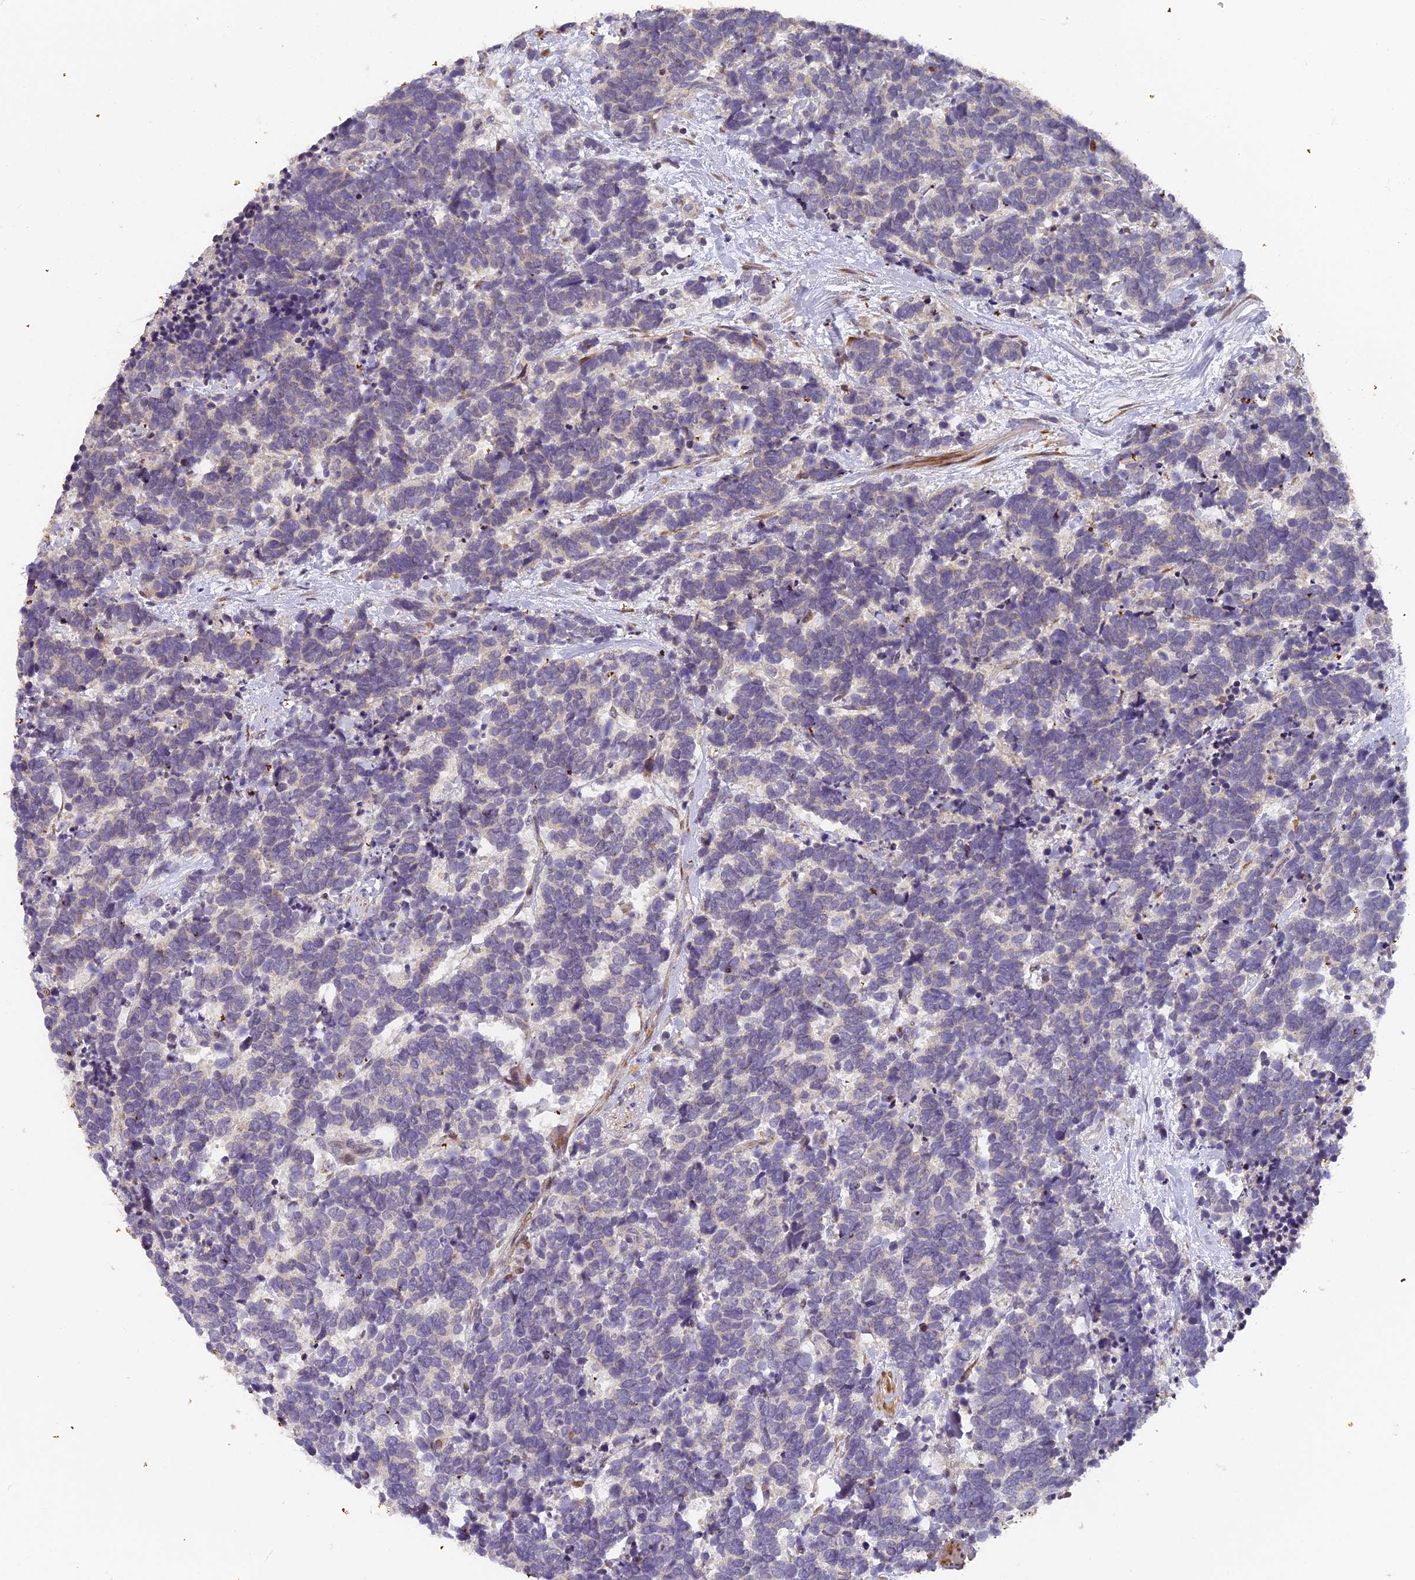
{"staining": {"intensity": "negative", "quantity": "none", "location": "none"}, "tissue": "carcinoid", "cell_type": "Tumor cells", "image_type": "cancer", "snomed": [{"axis": "morphology", "description": "Carcinoma, NOS"}, {"axis": "morphology", "description": "Carcinoid, malignant, NOS"}, {"axis": "topography", "description": "Prostate"}], "caption": "A high-resolution micrograph shows immunohistochemistry staining of carcinoid, which exhibits no significant staining in tumor cells. Nuclei are stained in blue.", "gene": "RAB28", "patient": {"sex": "male", "age": 57}}